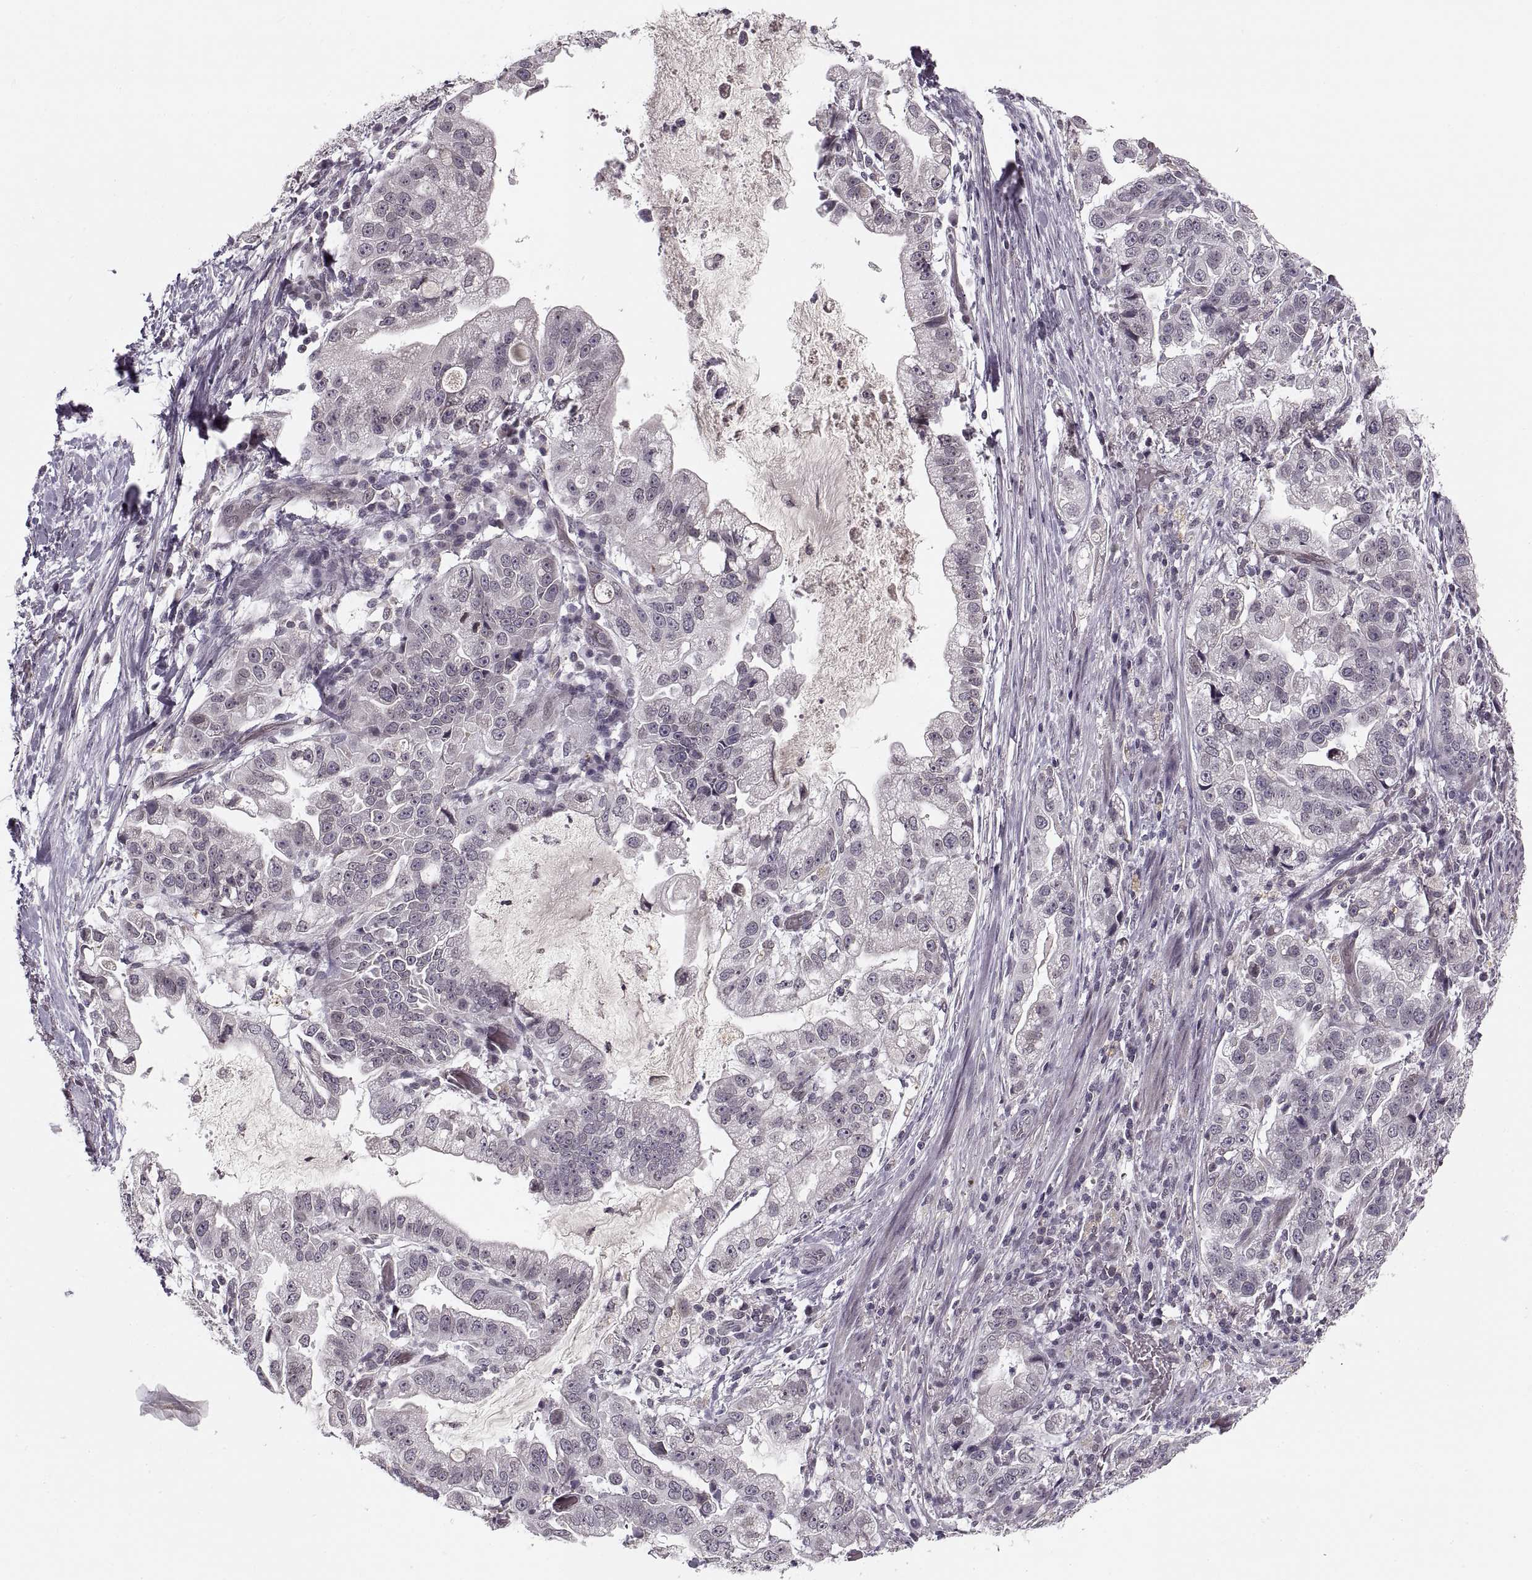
{"staining": {"intensity": "negative", "quantity": "none", "location": "none"}, "tissue": "stomach cancer", "cell_type": "Tumor cells", "image_type": "cancer", "snomed": [{"axis": "morphology", "description": "Adenocarcinoma, NOS"}, {"axis": "topography", "description": "Stomach"}], "caption": "There is no significant positivity in tumor cells of stomach cancer.", "gene": "ASIC3", "patient": {"sex": "male", "age": 59}}